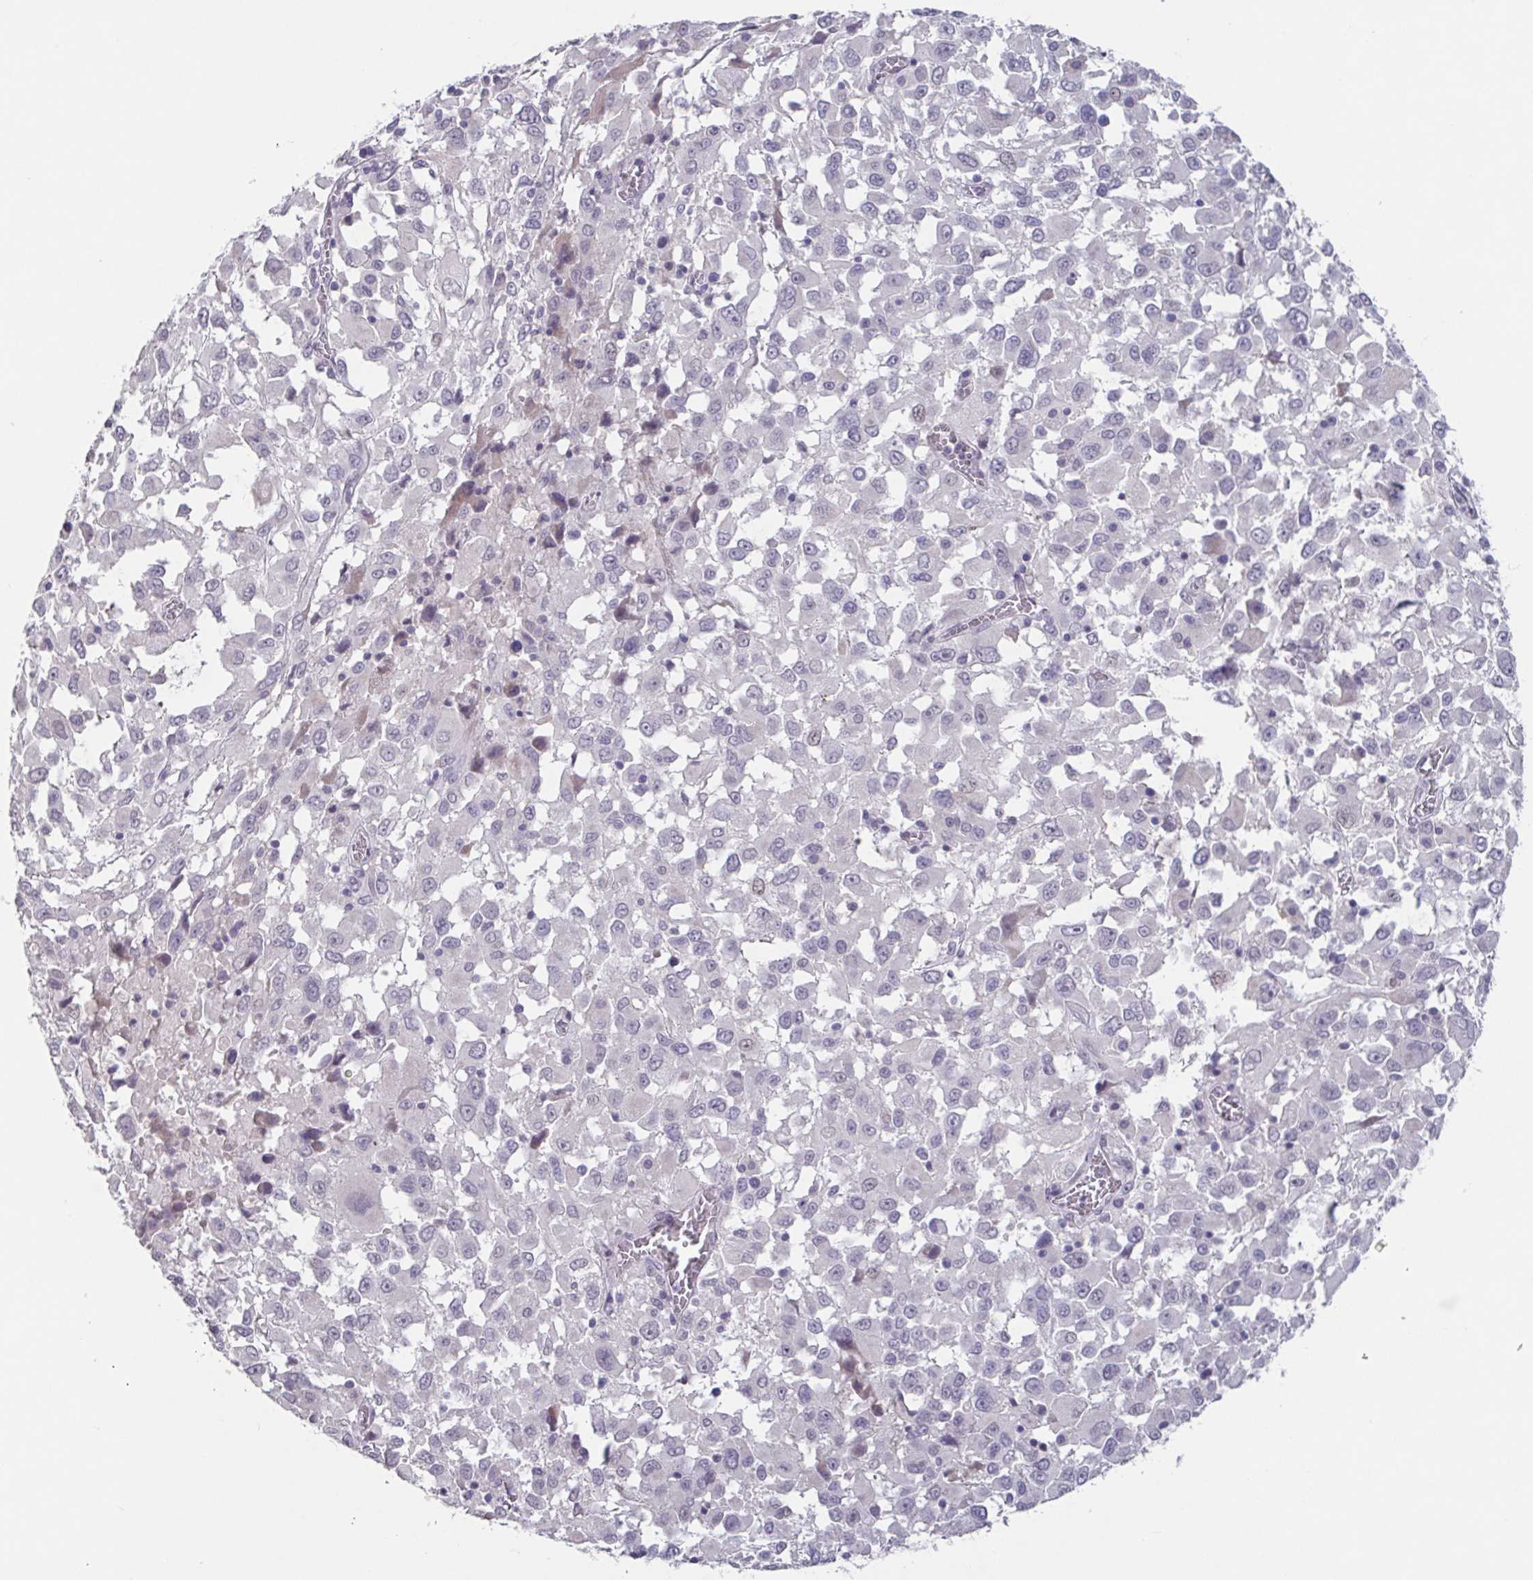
{"staining": {"intensity": "negative", "quantity": "none", "location": "none"}, "tissue": "melanoma", "cell_type": "Tumor cells", "image_type": "cancer", "snomed": [{"axis": "morphology", "description": "Malignant melanoma, Metastatic site"}, {"axis": "topography", "description": "Soft tissue"}], "caption": "IHC of melanoma demonstrates no expression in tumor cells.", "gene": "GHRL", "patient": {"sex": "male", "age": 50}}